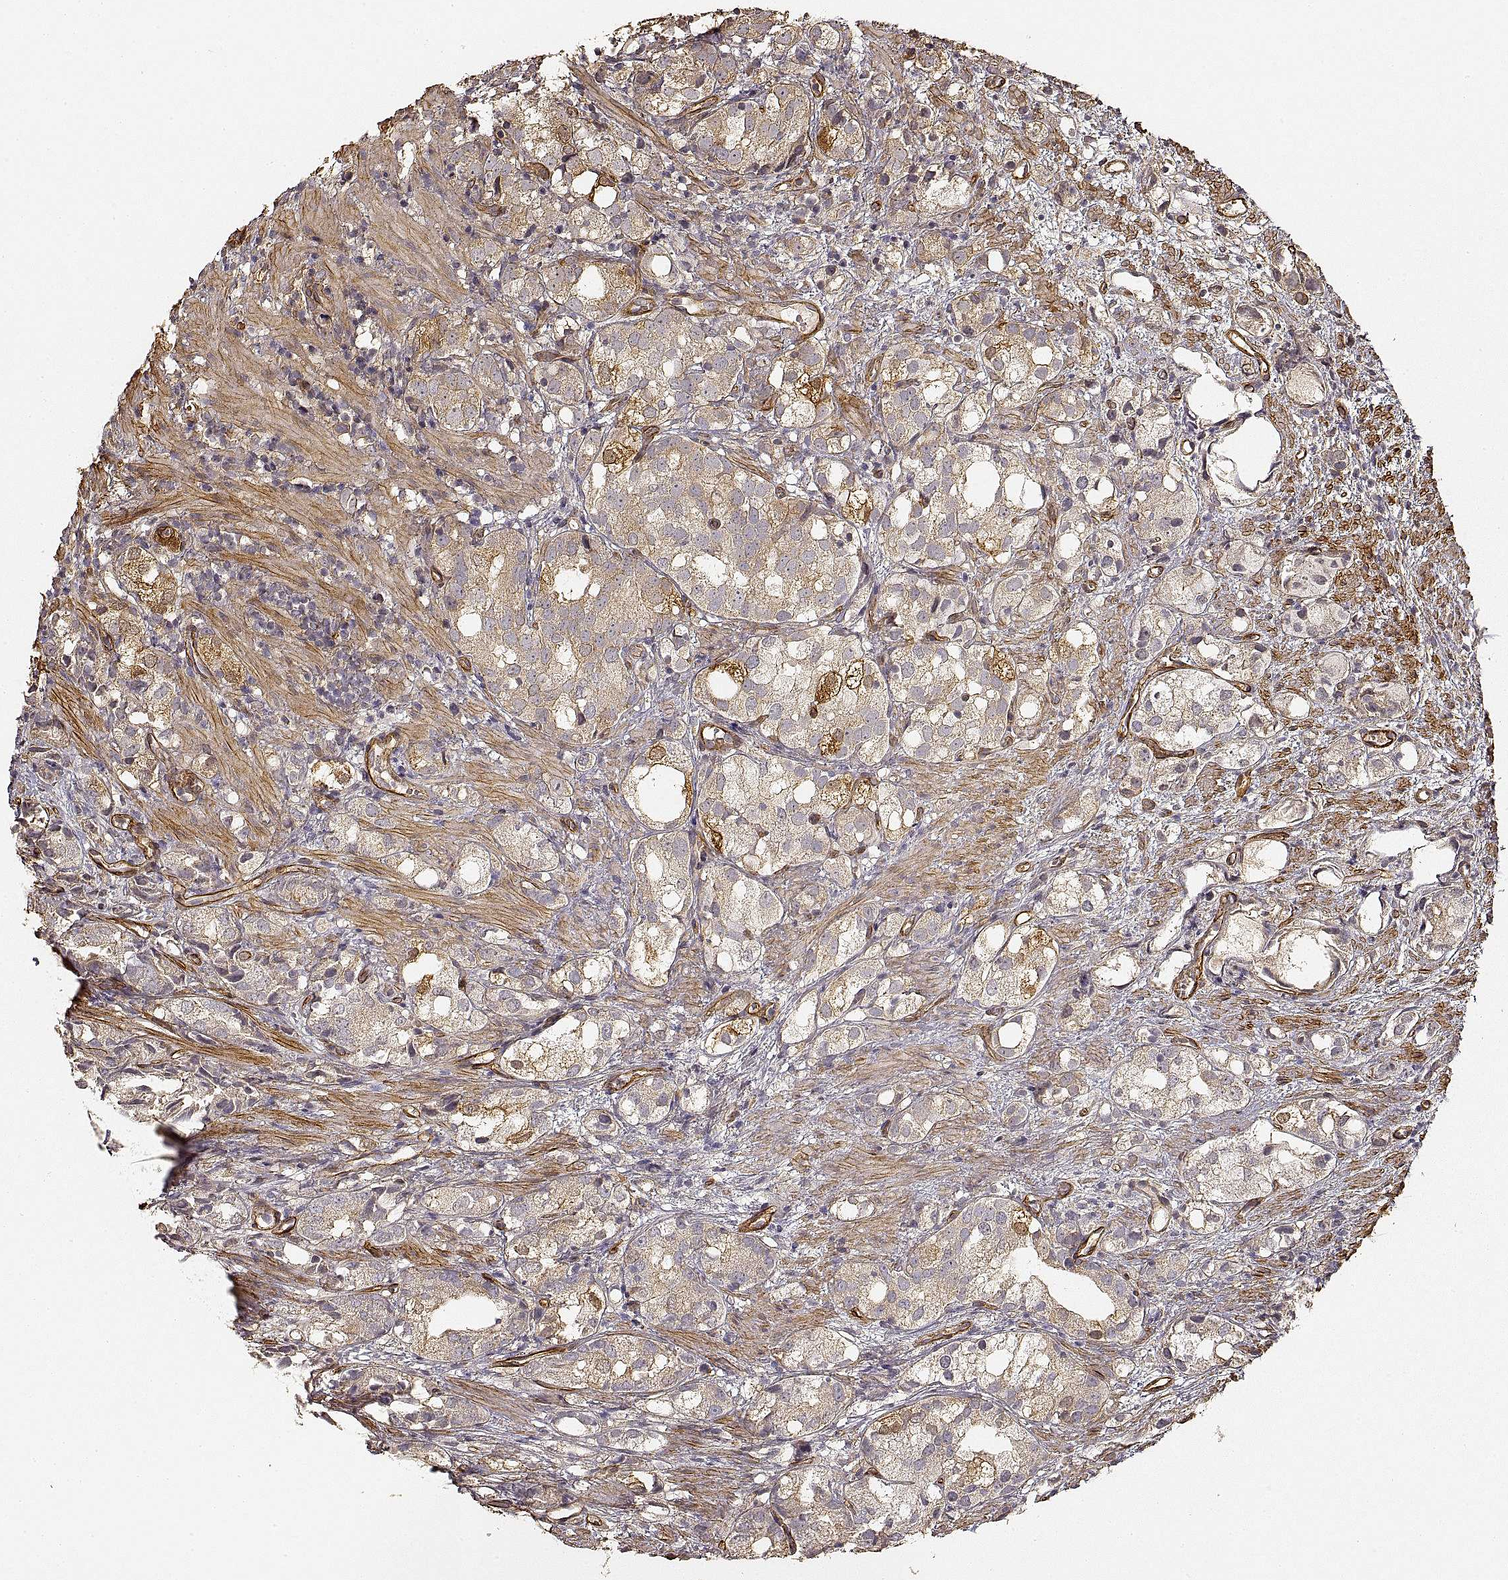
{"staining": {"intensity": "weak", "quantity": ">75%", "location": "cytoplasmic/membranous"}, "tissue": "prostate cancer", "cell_type": "Tumor cells", "image_type": "cancer", "snomed": [{"axis": "morphology", "description": "Adenocarcinoma, High grade"}, {"axis": "topography", "description": "Prostate"}], "caption": "Prostate high-grade adenocarcinoma stained with a protein marker exhibits weak staining in tumor cells.", "gene": "LAMA4", "patient": {"sex": "male", "age": 82}}